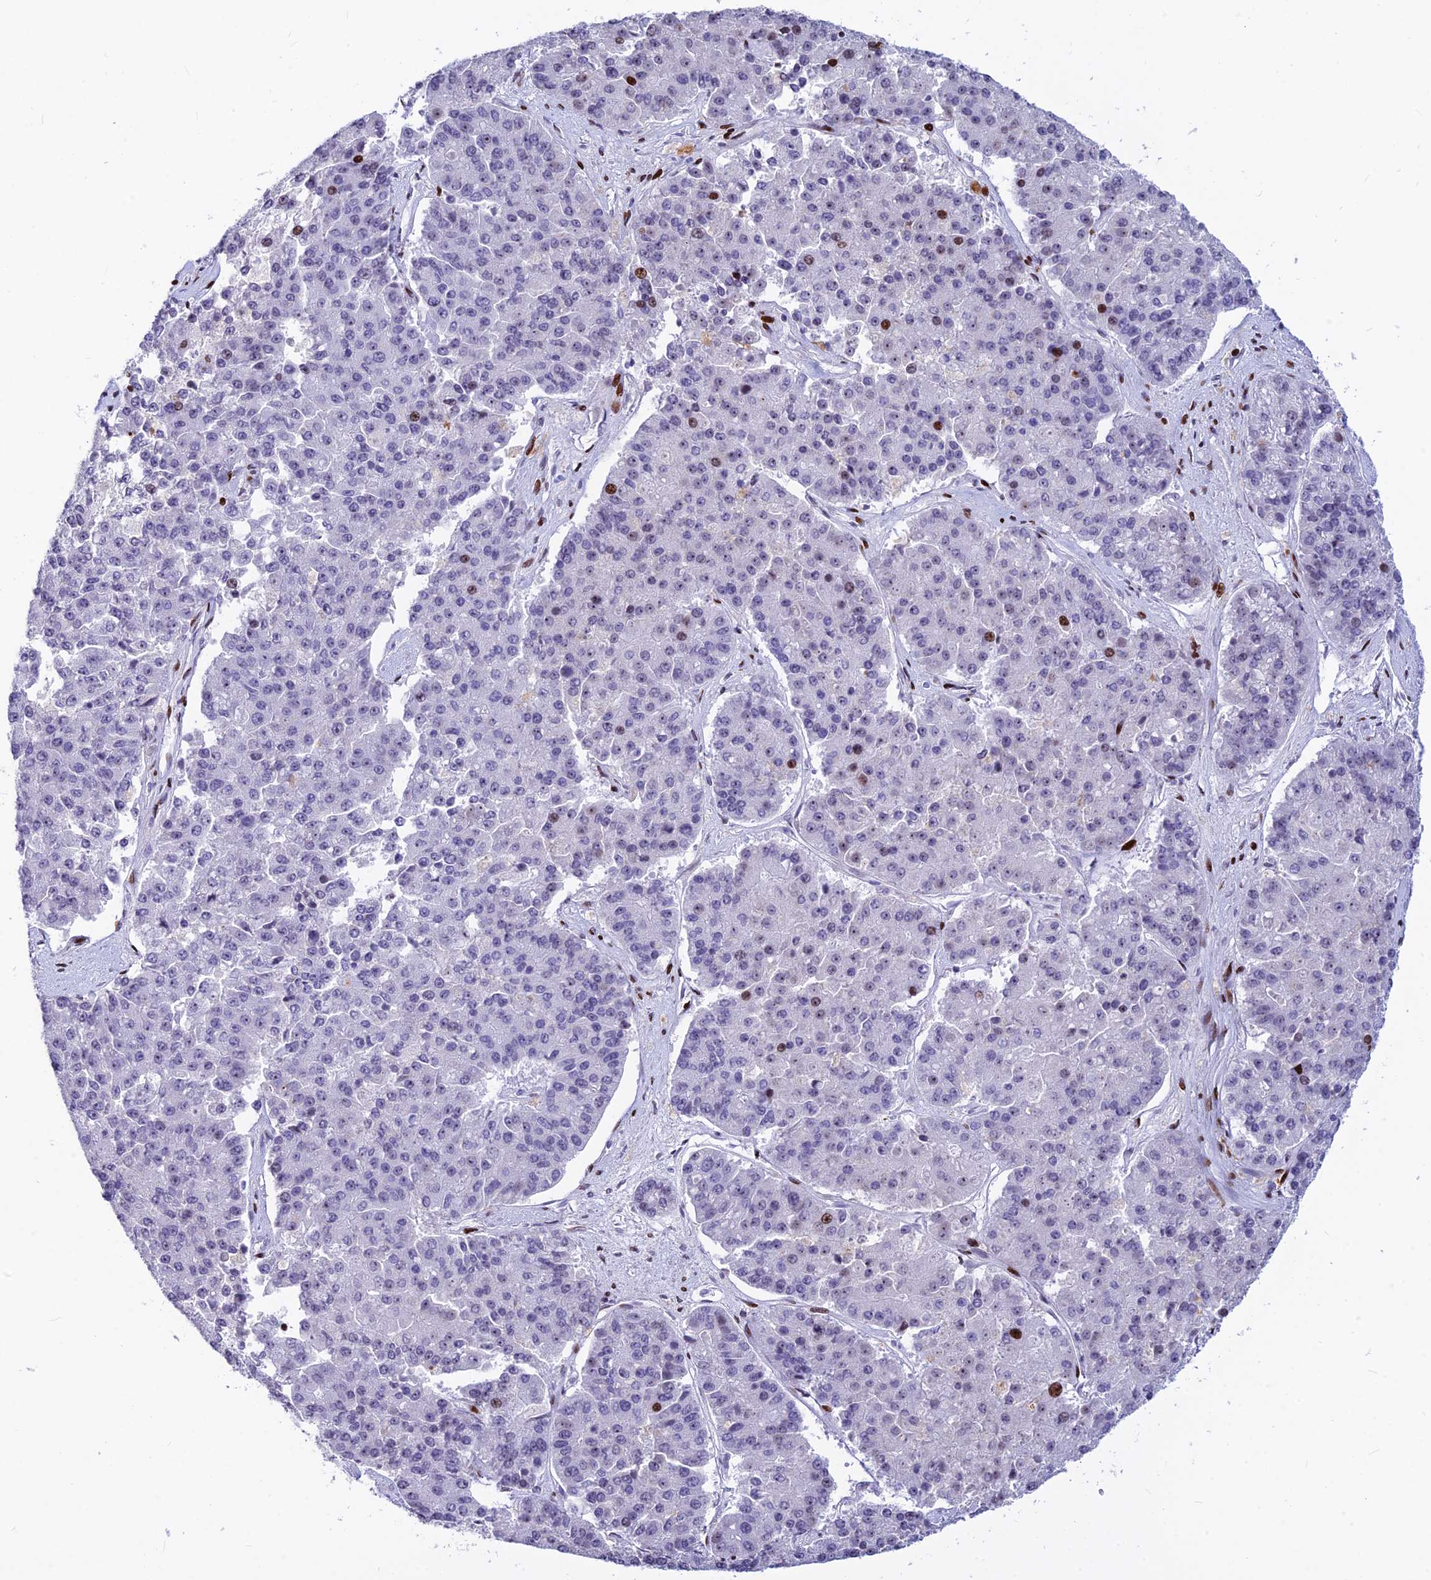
{"staining": {"intensity": "moderate", "quantity": "<25%", "location": "nuclear"}, "tissue": "pancreatic cancer", "cell_type": "Tumor cells", "image_type": "cancer", "snomed": [{"axis": "morphology", "description": "Adenocarcinoma, NOS"}, {"axis": "topography", "description": "Pancreas"}], "caption": "Protein analysis of pancreatic adenocarcinoma tissue displays moderate nuclear positivity in approximately <25% of tumor cells. (DAB (3,3'-diaminobenzidine) IHC, brown staining for protein, blue staining for nuclei).", "gene": "PRPS1", "patient": {"sex": "male", "age": 50}}